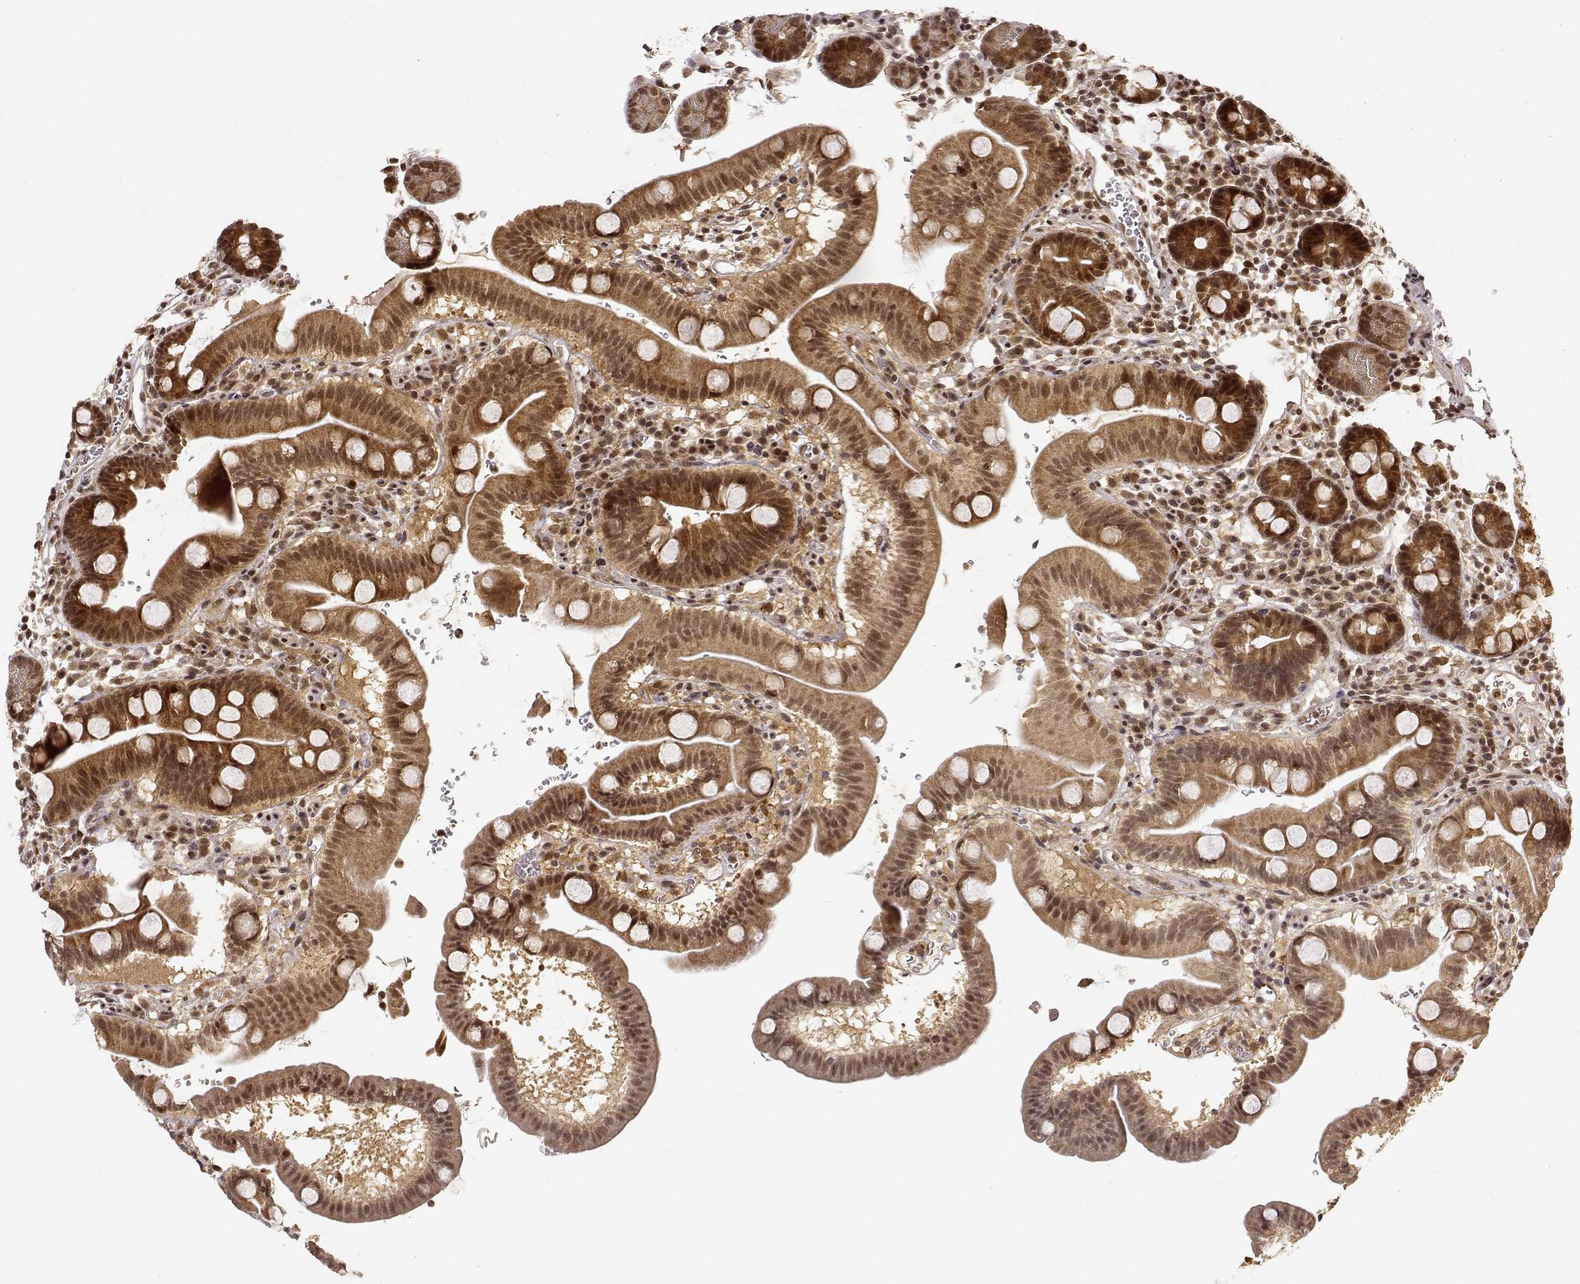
{"staining": {"intensity": "moderate", "quantity": ">75%", "location": "cytoplasmic/membranous,nuclear"}, "tissue": "duodenum", "cell_type": "Glandular cells", "image_type": "normal", "snomed": [{"axis": "morphology", "description": "Normal tissue, NOS"}, {"axis": "topography", "description": "Duodenum"}], "caption": "DAB (3,3'-diaminobenzidine) immunohistochemical staining of normal human duodenum demonstrates moderate cytoplasmic/membranous,nuclear protein positivity in about >75% of glandular cells. The protein of interest is shown in brown color, while the nuclei are stained blue.", "gene": "MAEA", "patient": {"sex": "male", "age": 59}}